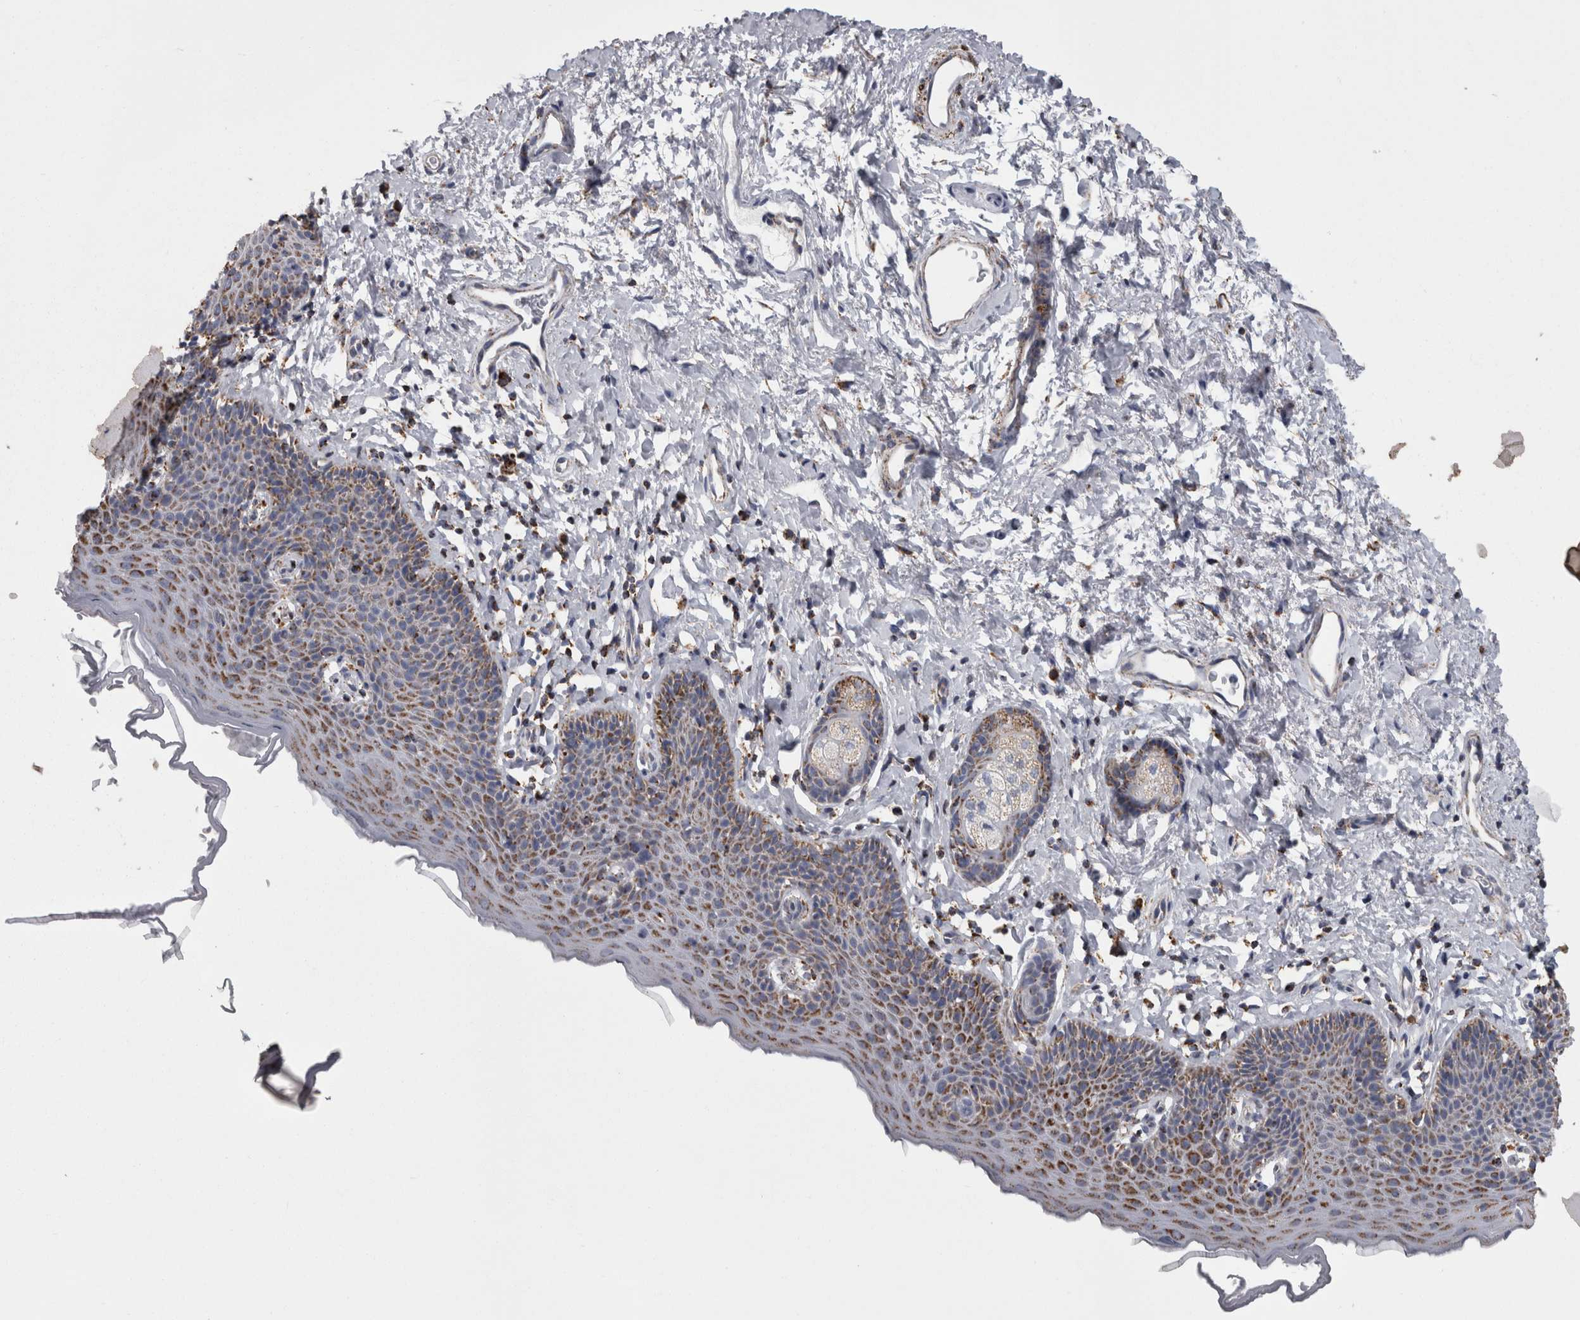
{"staining": {"intensity": "strong", "quantity": ">75%", "location": "cytoplasmic/membranous"}, "tissue": "skin", "cell_type": "Epidermal cells", "image_type": "normal", "snomed": [{"axis": "morphology", "description": "Normal tissue, NOS"}, {"axis": "topography", "description": "Vulva"}], "caption": "Immunohistochemical staining of normal skin reveals high levels of strong cytoplasmic/membranous staining in approximately >75% of epidermal cells. (brown staining indicates protein expression, while blue staining denotes nuclei).", "gene": "MDH2", "patient": {"sex": "female", "age": 66}}